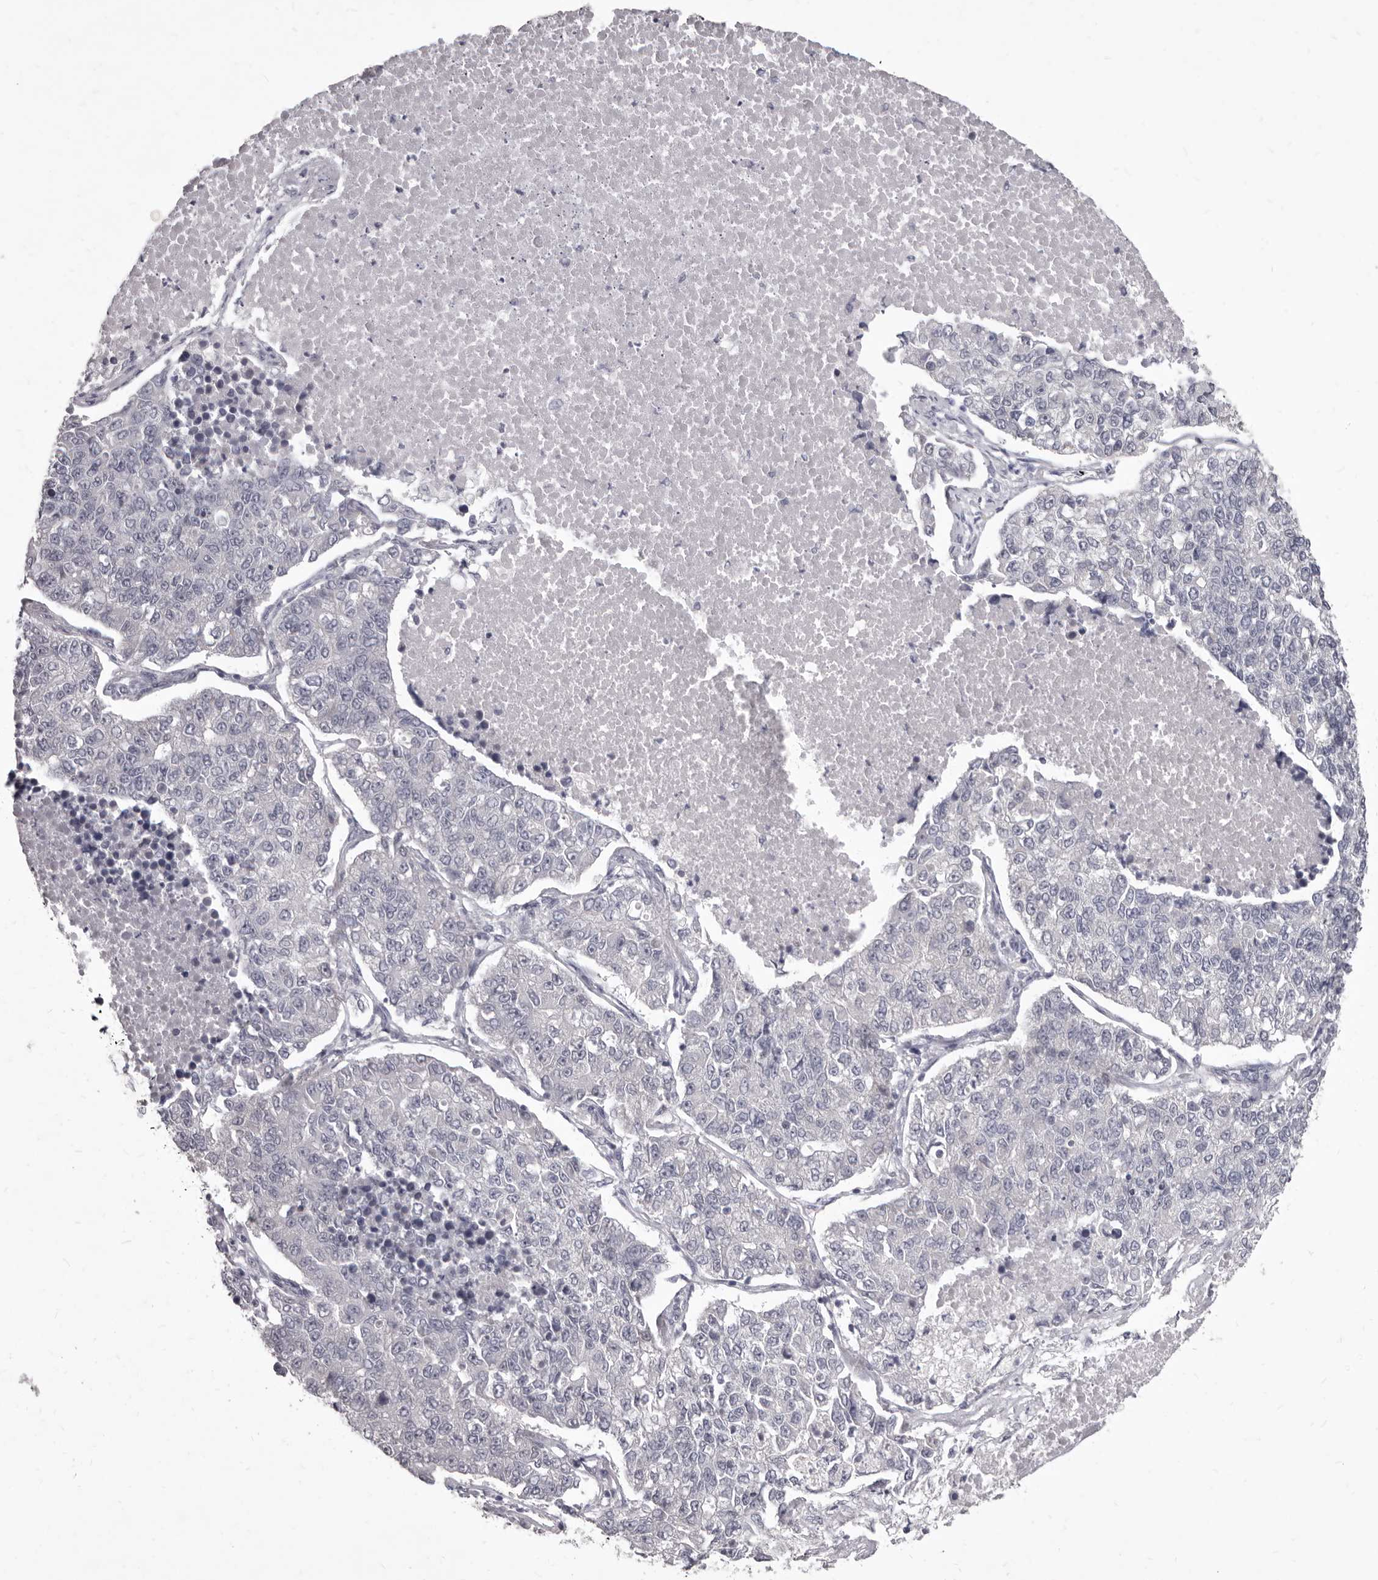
{"staining": {"intensity": "negative", "quantity": "none", "location": "none"}, "tissue": "lung cancer", "cell_type": "Tumor cells", "image_type": "cancer", "snomed": [{"axis": "morphology", "description": "Adenocarcinoma, NOS"}, {"axis": "topography", "description": "Lung"}], "caption": "Immunohistochemical staining of lung adenocarcinoma exhibits no significant expression in tumor cells.", "gene": "GSK3B", "patient": {"sex": "male", "age": 49}}